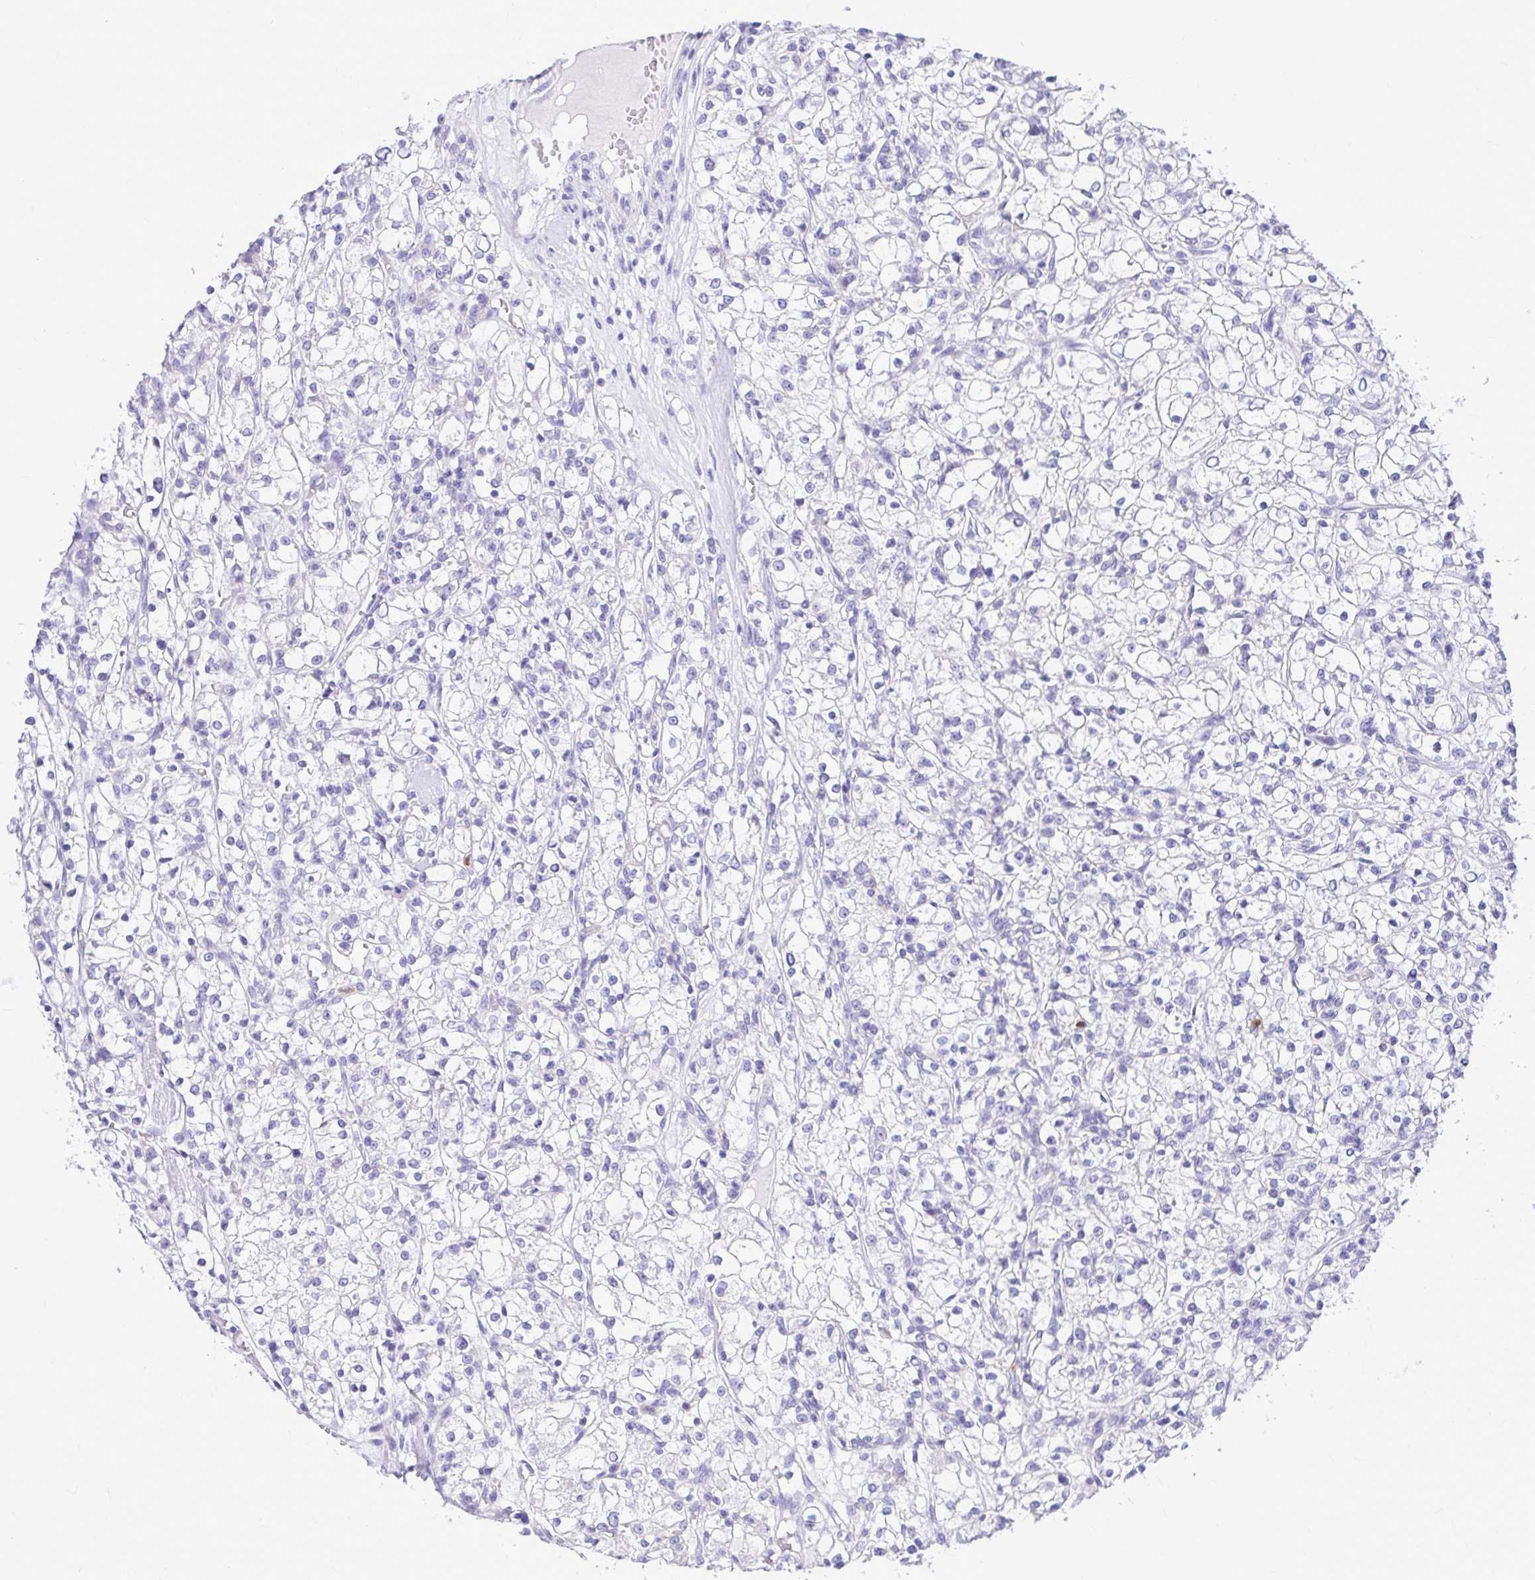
{"staining": {"intensity": "negative", "quantity": "none", "location": "none"}, "tissue": "renal cancer", "cell_type": "Tumor cells", "image_type": "cancer", "snomed": [{"axis": "morphology", "description": "Adenocarcinoma, NOS"}, {"axis": "topography", "description": "Kidney"}], "caption": "Image shows no protein staining in tumor cells of adenocarcinoma (renal) tissue. (DAB (3,3'-diaminobenzidine) immunohistochemistry with hematoxylin counter stain).", "gene": "CLEC1B", "patient": {"sex": "female", "age": 59}}